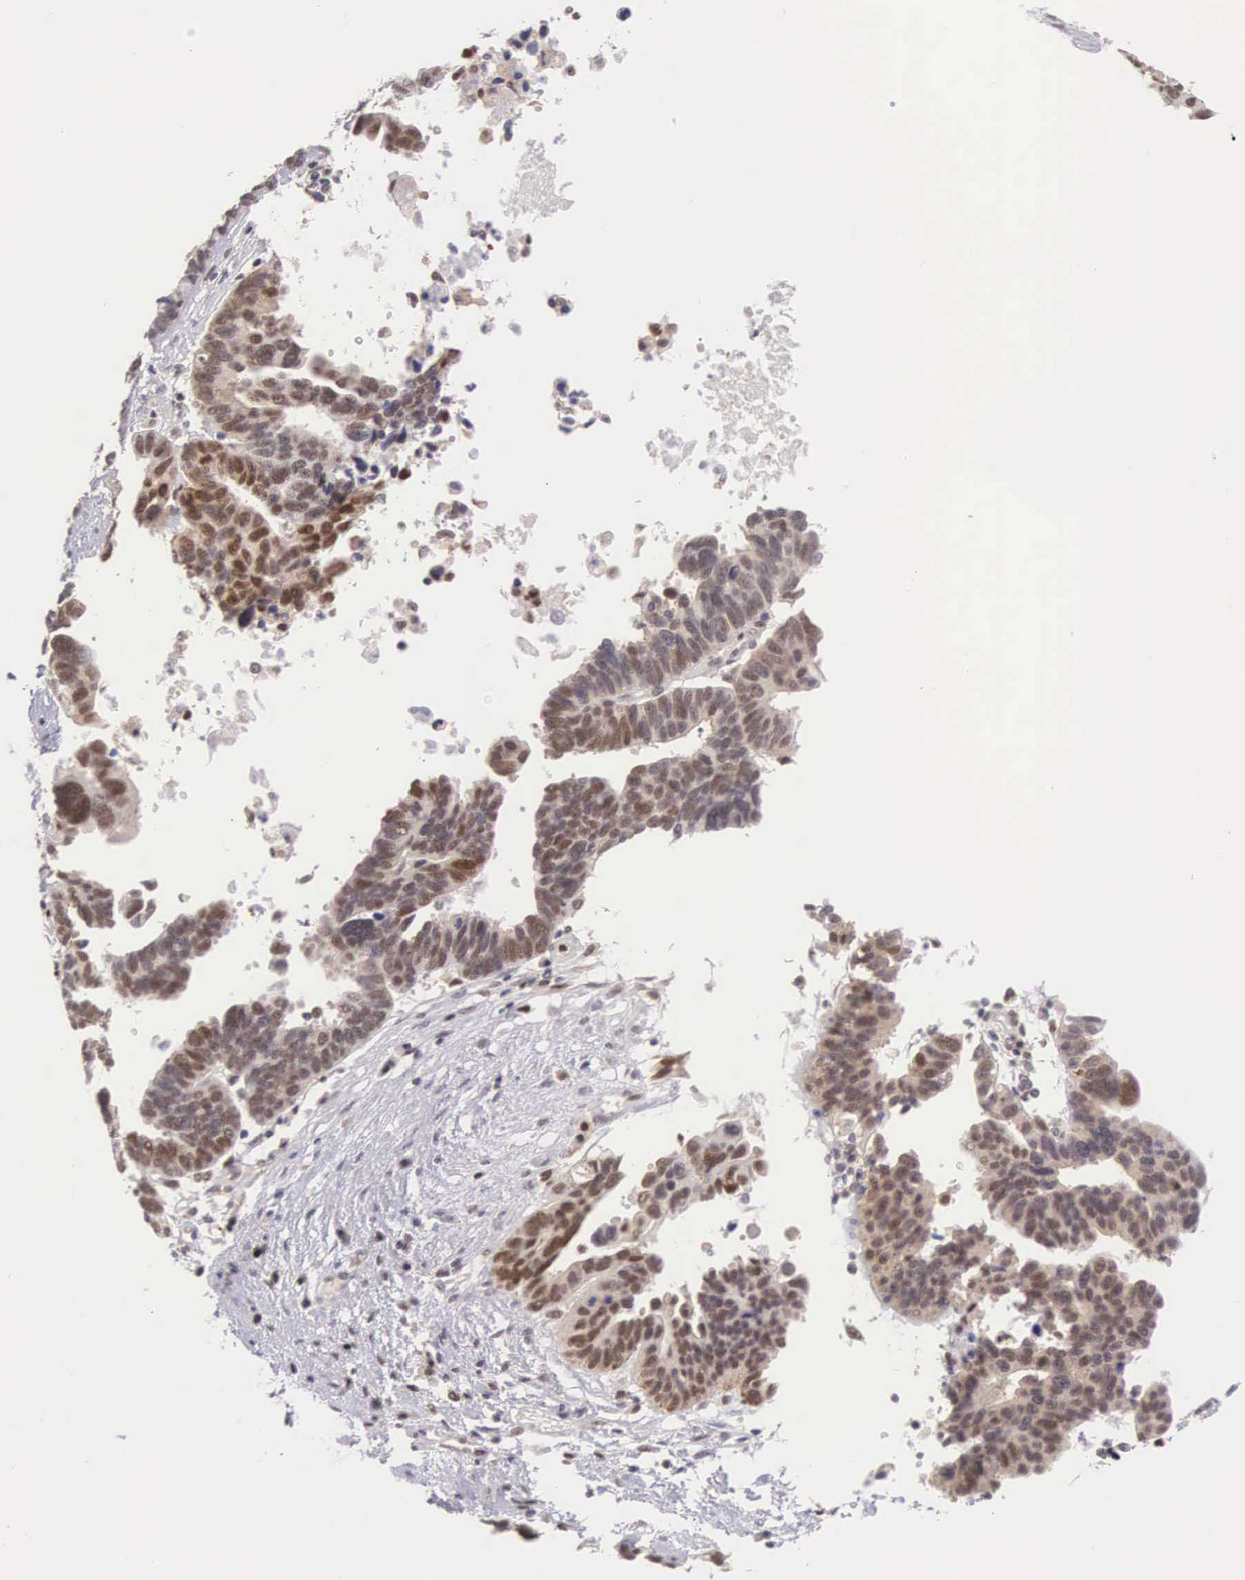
{"staining": {"intensity": "moderate", "quantity": ">75%", "location": "cytoplasmic/membranous,nuclear"}, "tissue": "ovarian cancer", "cell_type": "Tumor cells", "image_type": "cancer", "snomed": [{"axis": "morphology", "description": "Carcinoma, endometroid"}, {"axis": "morphology", "description": "Cystadenocarcinoma, serous, NOS"}, {"axis": "topography", "description": "Ovary"}], "caption": "Immunohistochemistry (IHC) image of ovarian cancer stained for a protein (brown), which demonstrates medium levels of moderate cytoplasmic/membranous and nuclear staining in about >75% of tumor cells.", "gene": "GRK3", "patient": {"sex": "female", "age": 45}}